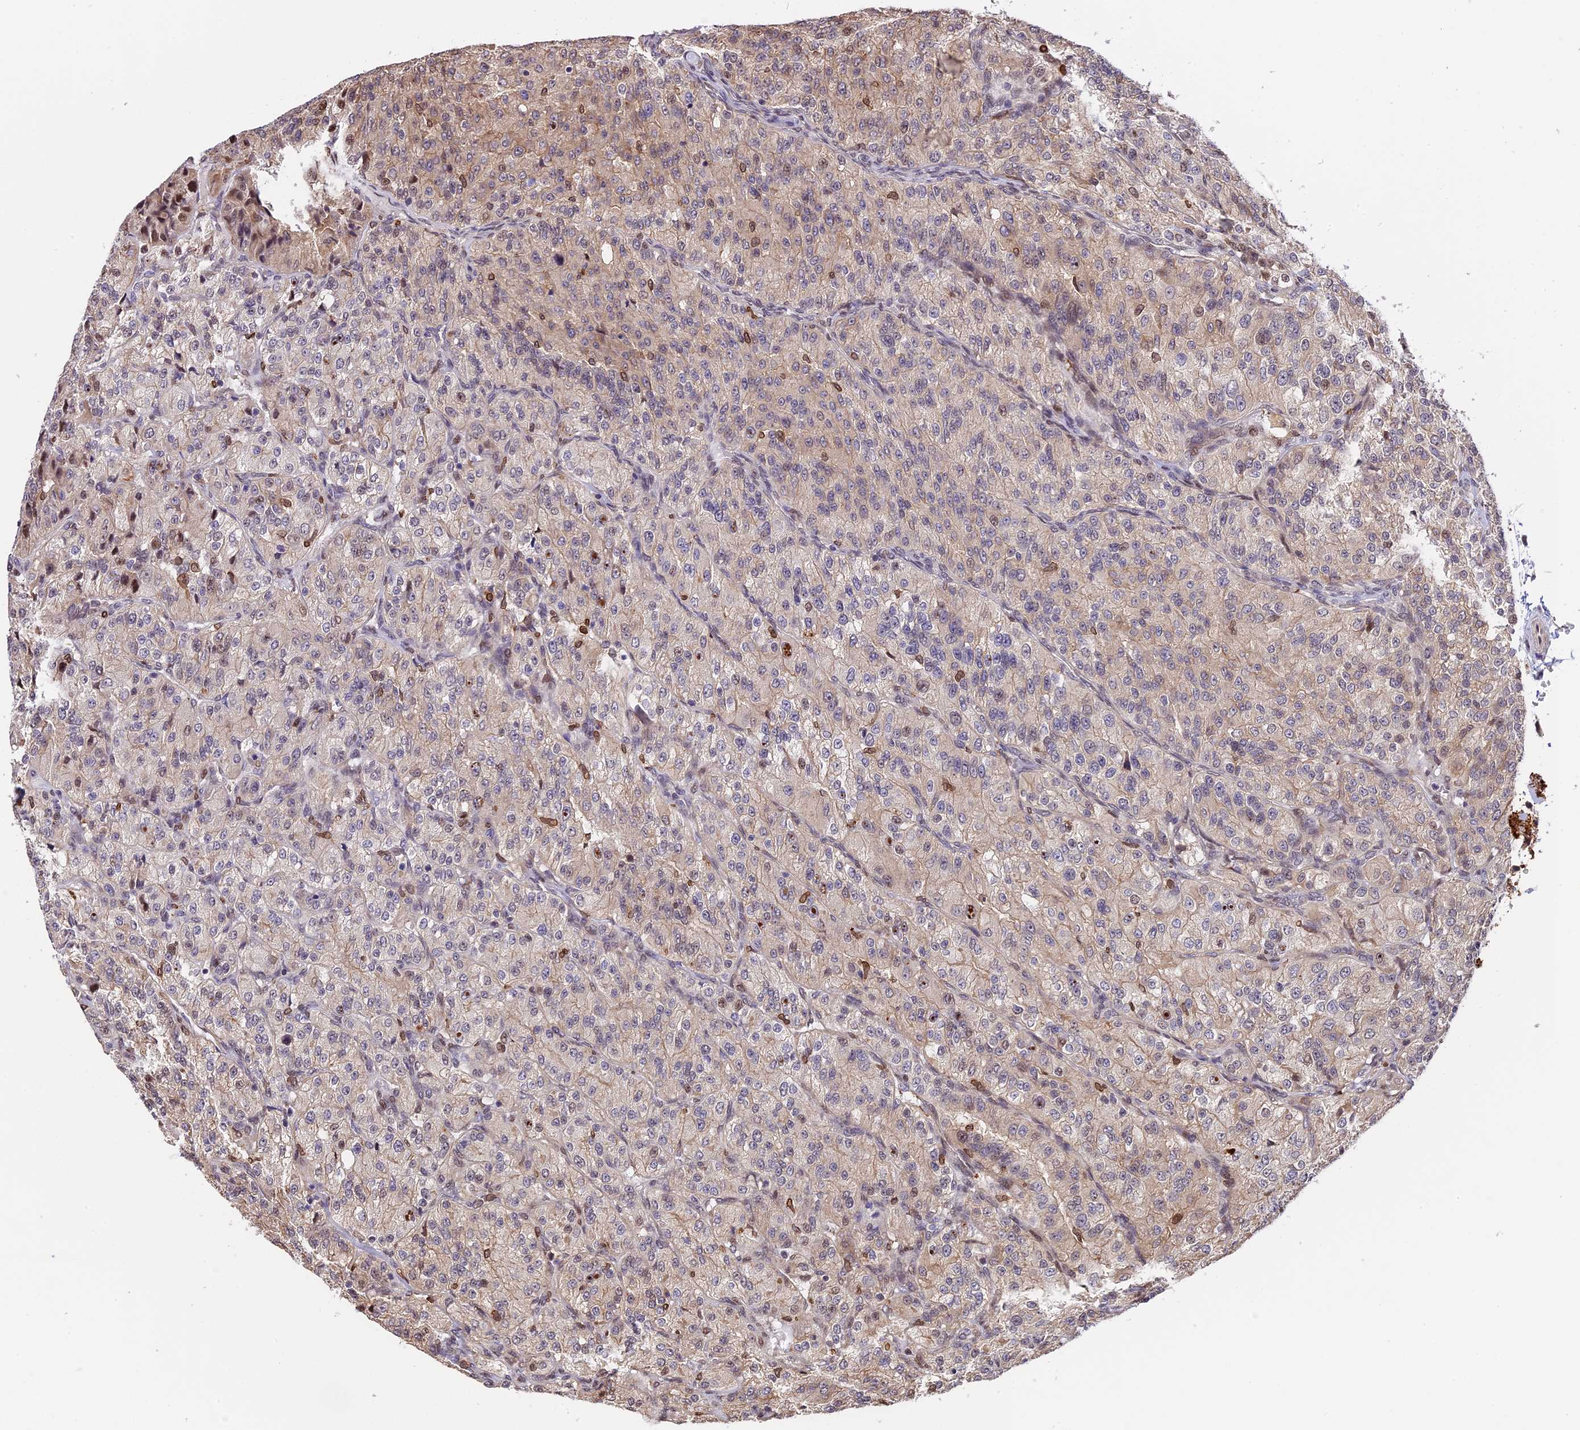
{"staining": {"intensity": "moderate", "quantity": "<25%", "location": "nuclear"}, "tissue": "renal cancer", "cell_type": "Tumor cells", "image_type": "cancer", "snomed": [{"axis": "morphology", "description": "Adenocarcinoma, NOS"}, {"axis": "topography", "description": "Kidney"}], "caption": "Immunohistochemical staining of renal cancer (adenocarcinoma) displays low levels of moderate nuclear protein positivity in about <25% of tumor cells. The protein is shown in brown color, while the nuclei are stained blue.", "gene": "HERPUD1", "patient": {"sex": "female", "age": 63}}